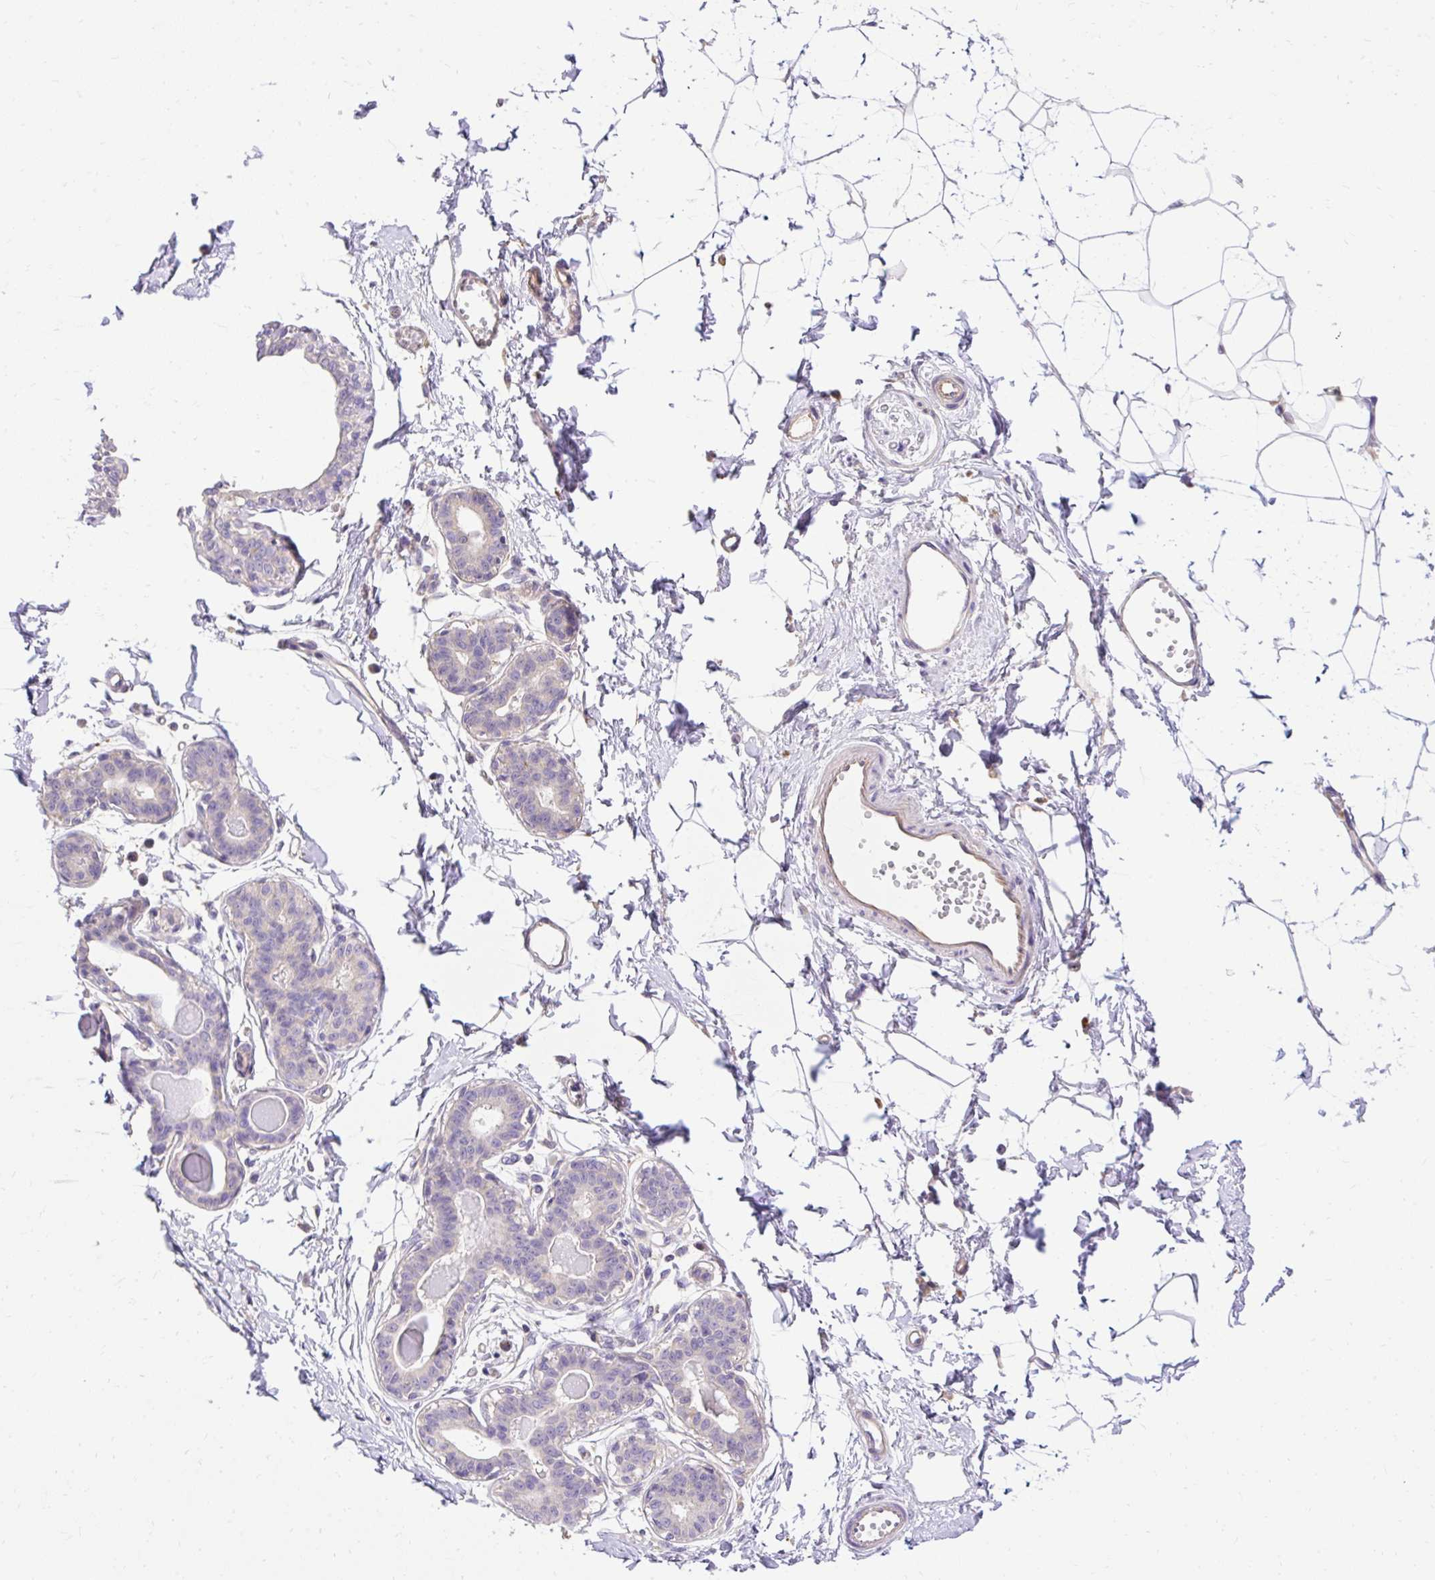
{"staining": {"intensity": "negative", "quantity": "none", "location": "none"}, "tissue": "breast", "cell_type": "Adipocytes", "image_type": "normal", "snomed": [{"axis": "morphology", "description": "Normal tissue, NOS"}, {"axis": "topography", "description": "Breast"}], "caption": "A high-resolution photomicrograph shows IHC staining of benign breast, which exhibits no significant expression in adipocytes.", "gene": "HEXB", "patient": {"sex": "female", "age": 45}}